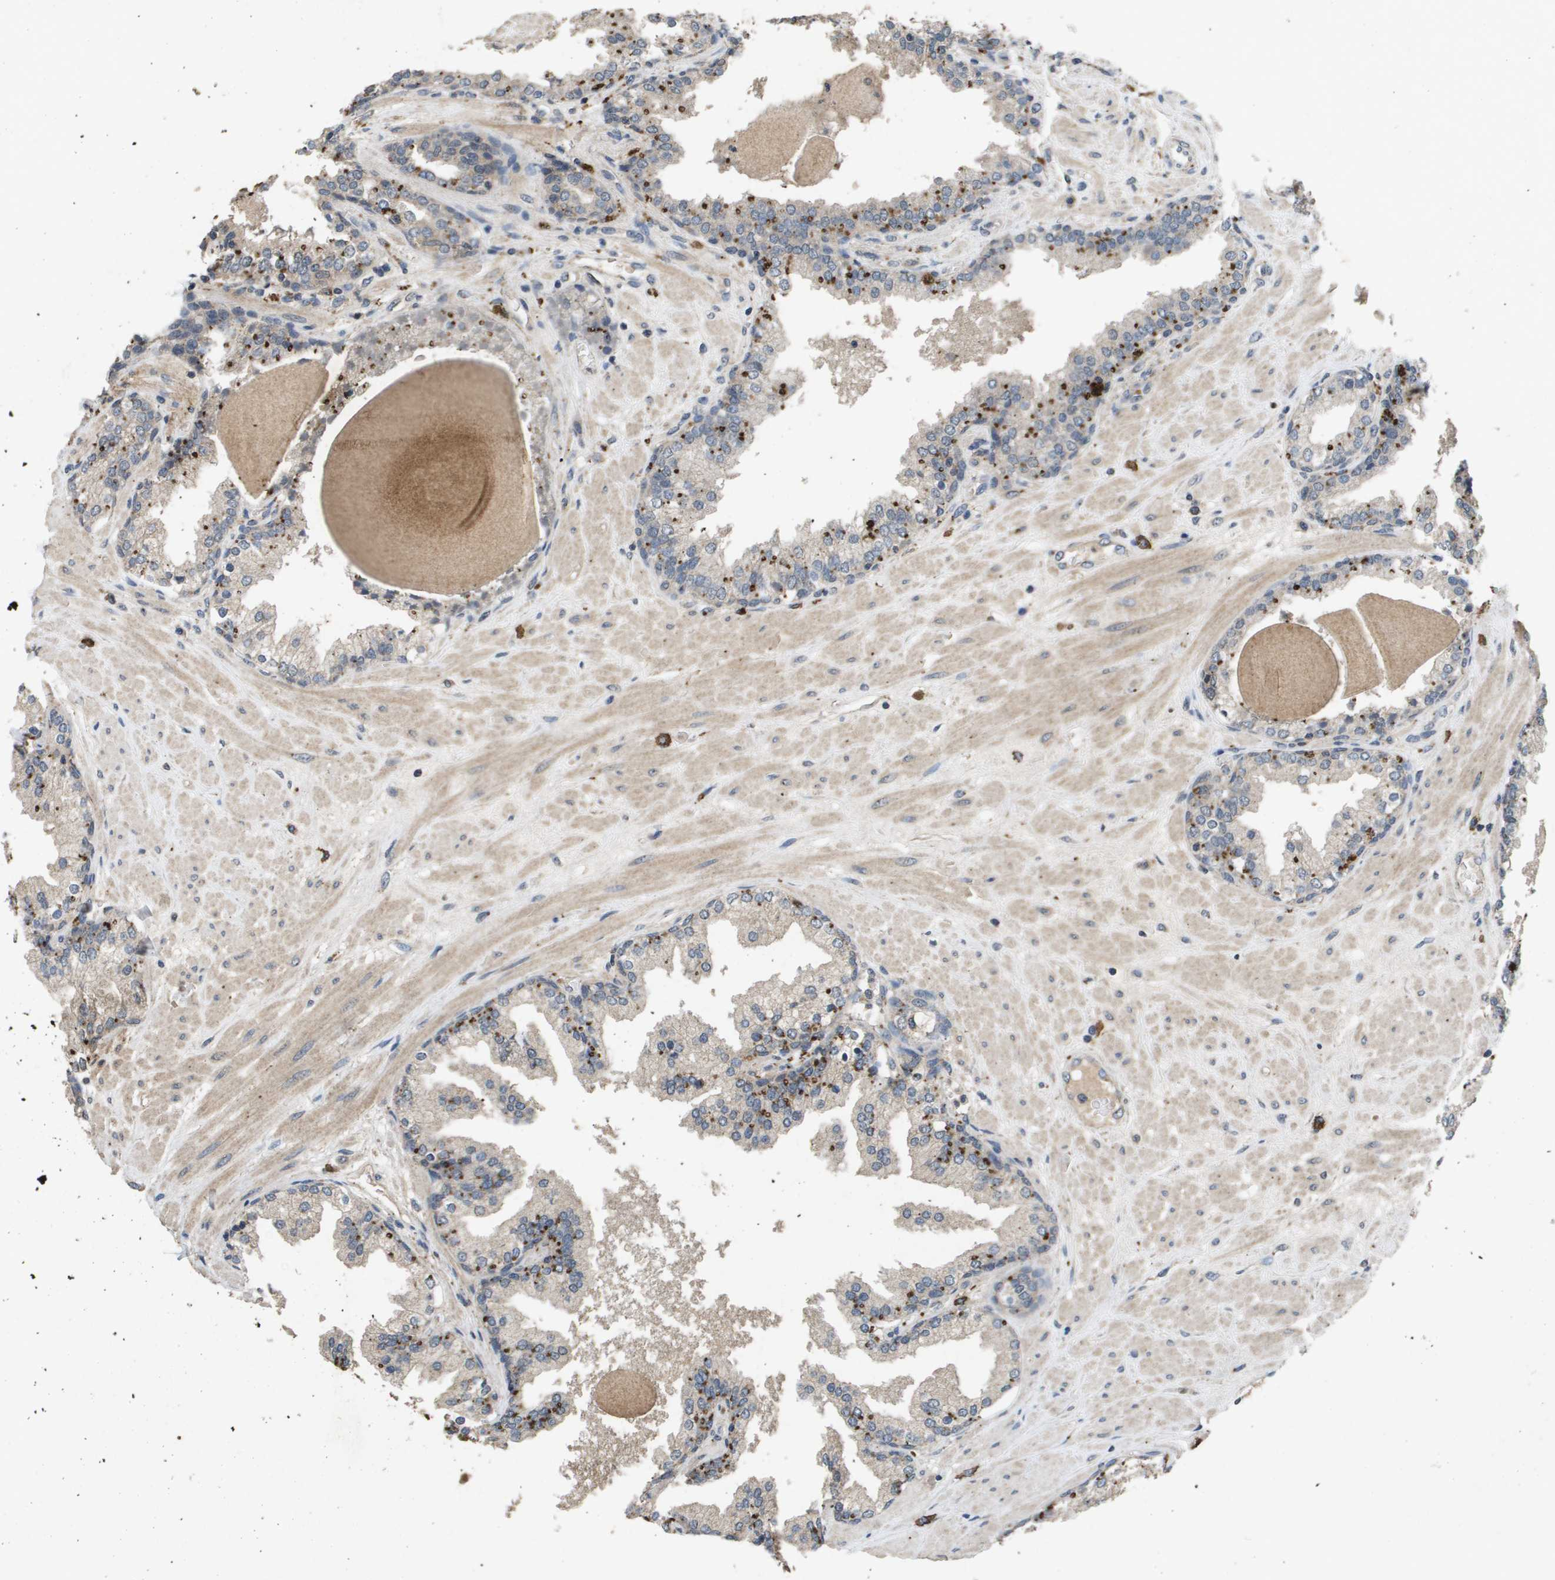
{"staining": {"intensity": "strong", "quantity": "<25%", "location": "cytoplasmic/membranous"}, "tissue": "prostate", "cell_type": "Glandular cells", "image_type": "normal", "snomed": [{"axis": "morphology", "description": "Normal tissue, NOS"}, {"axis": "topography", "description": "Prostate"}], "caption": "Glandular cells display medium levels of strong cytoplasmic/membranous staining in approximately <25% of cells in normal human prostate.", "gene": "PROC", "patient": {"sex": "male", "age": 51}}